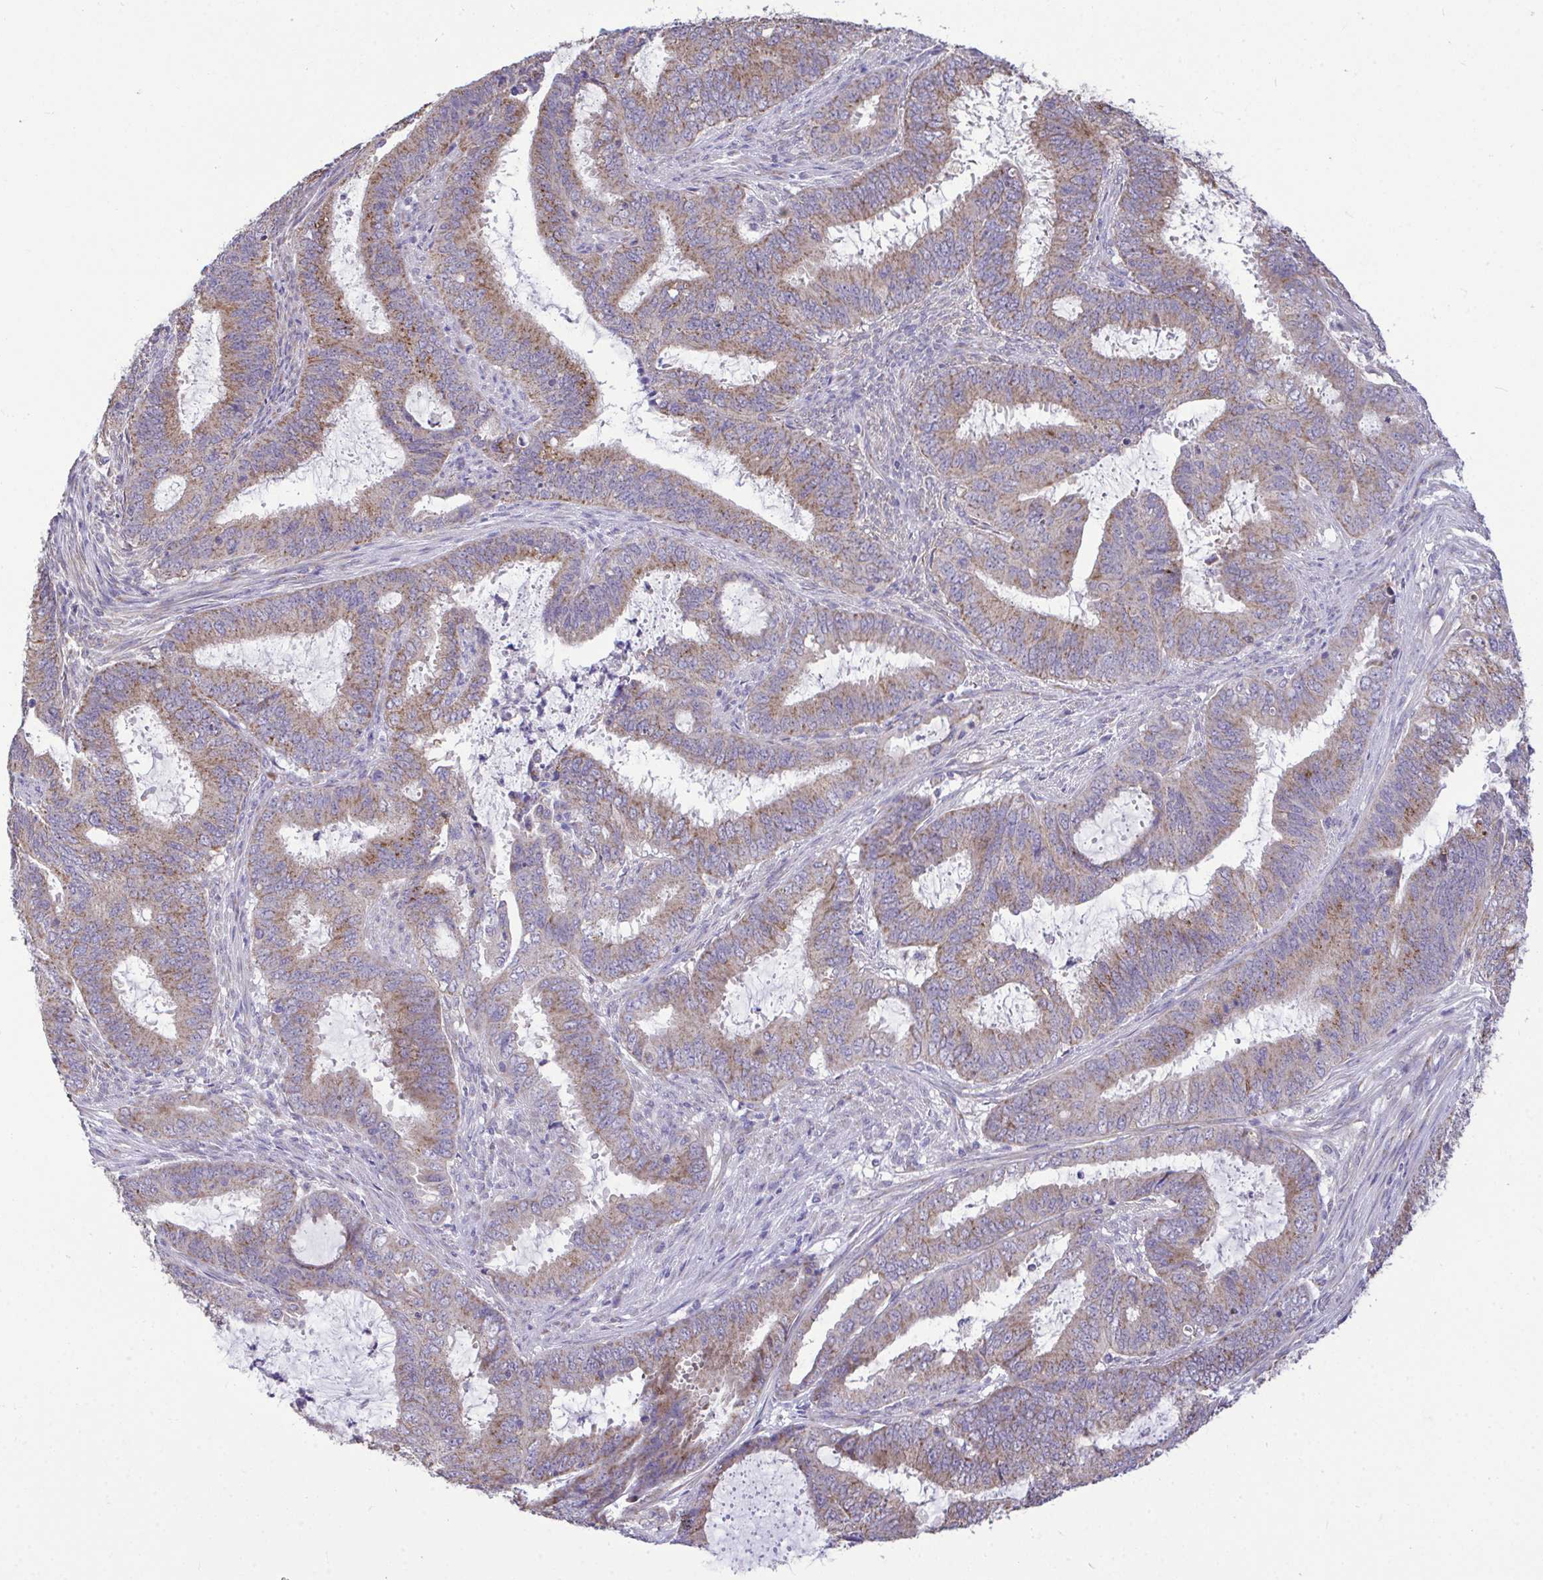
{"staining": {"intensity": "moderate", "quantity": ">75%", "location": "cytoplasmic/membranous"}, "tissue": "endometrial cancer", "cell_type": "Tumor cells", "image_type": "cancer", "snomed": [{"axis": "morphology", "description": "Adenocarcinoma, NOS"}, {"axis": "topography", "description": "Endometrium"}], "caption": "Protein analysis of endometrial cancer tissue reveals moderate cytoplasmic/membranous positivity in about >75% of tumor cells.", "gene": "SARS2", "patient": {"sex": "female", "age": 51}}